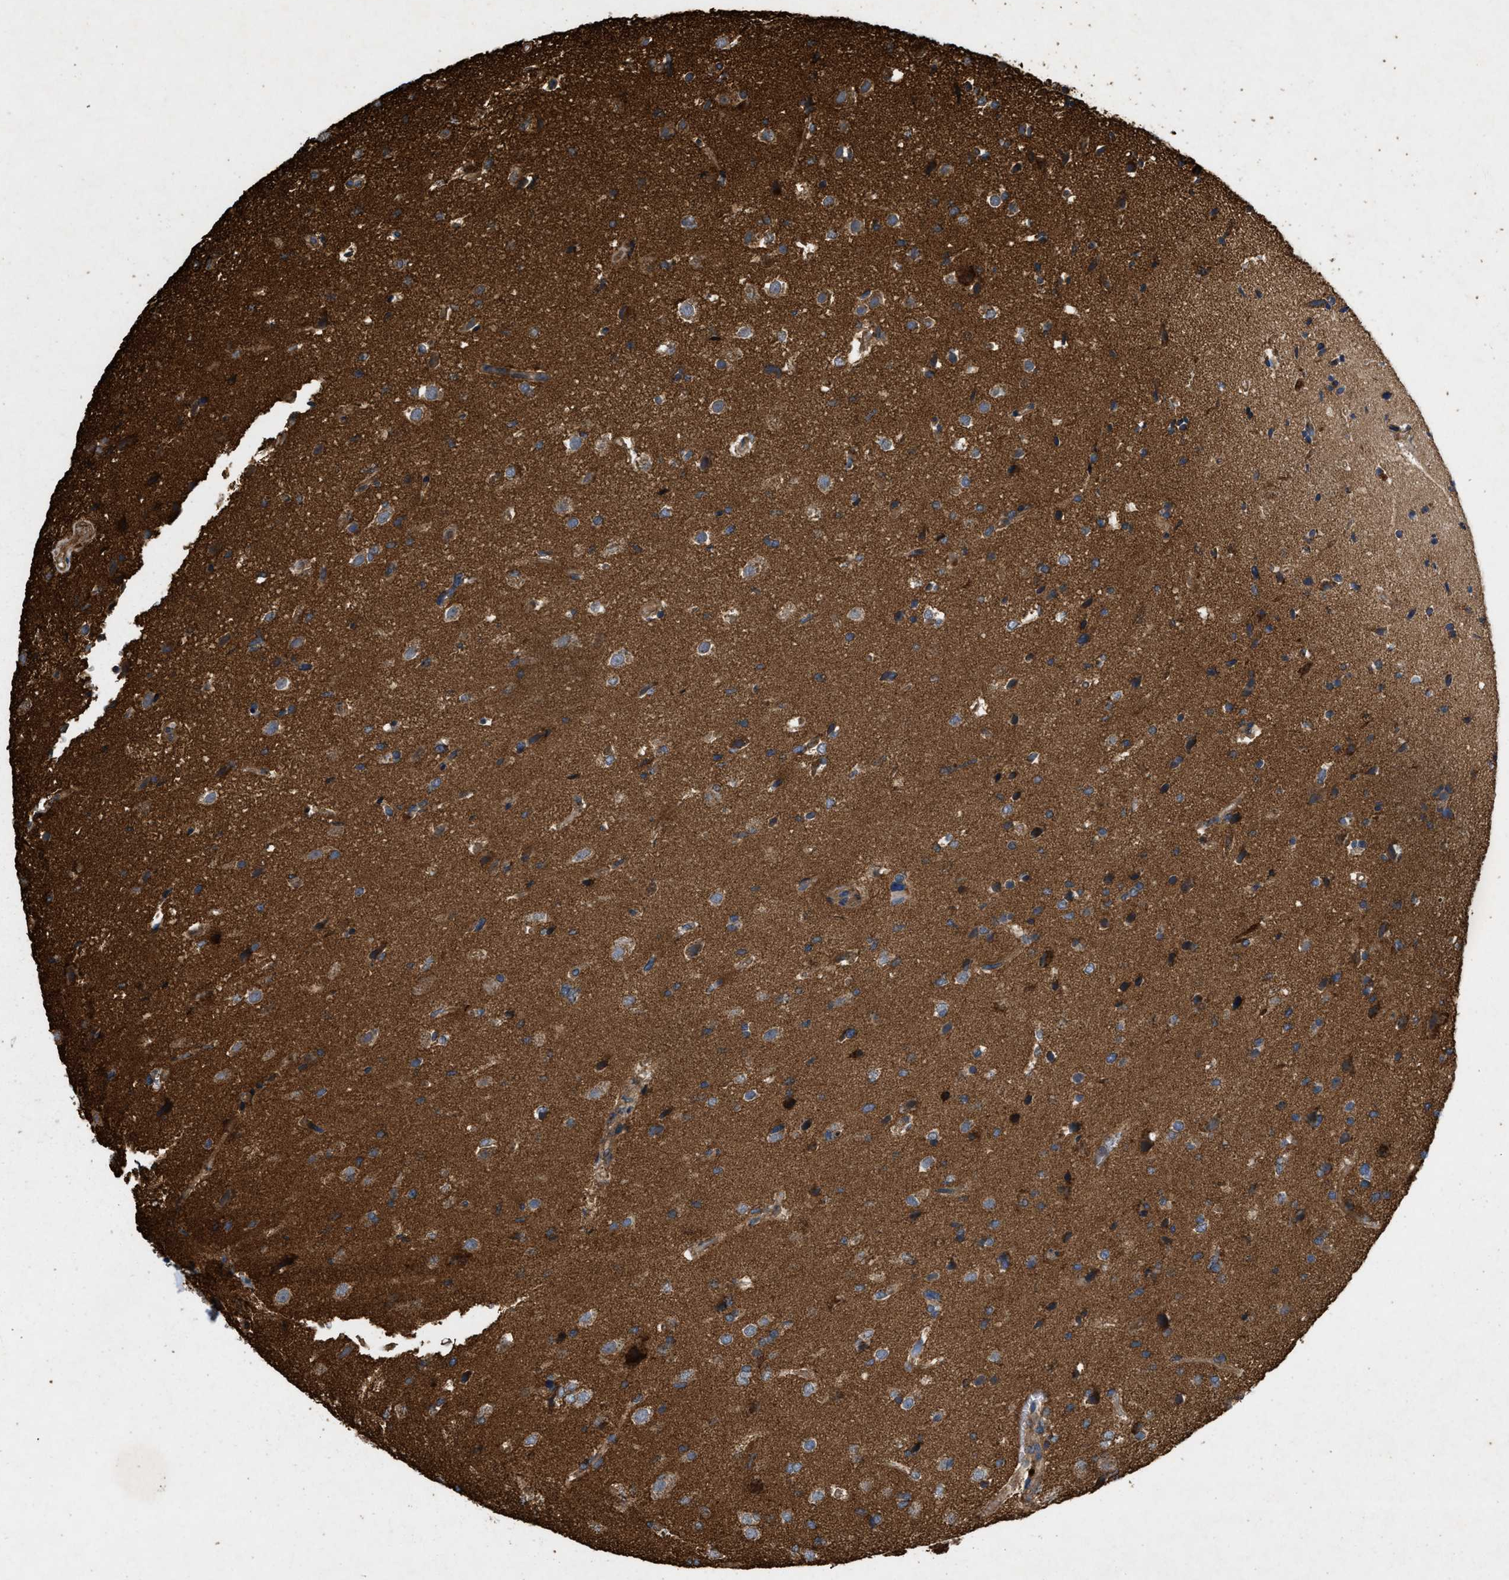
{"staining": {"intensity": "moderate", "quantity": ">75%", "location": "cytoplasmic/membranous"}, "tissue": "glioma", "cell_type": "Tumor cells", "image_type": "cancer", "snomed": [{"axis": "morphology", "description": "Glioma, malignant, High grade"}, {"axis": "topography", "description": "Brain"}], "caption": "This micrograph exhibits immunohistochemistry staining of glioma, with medium moderate cytoplasmic/membranous expression in about >75% of tumor cells.", "gene": "GNB4", "patient": {"sex": "male", "age": 33}}